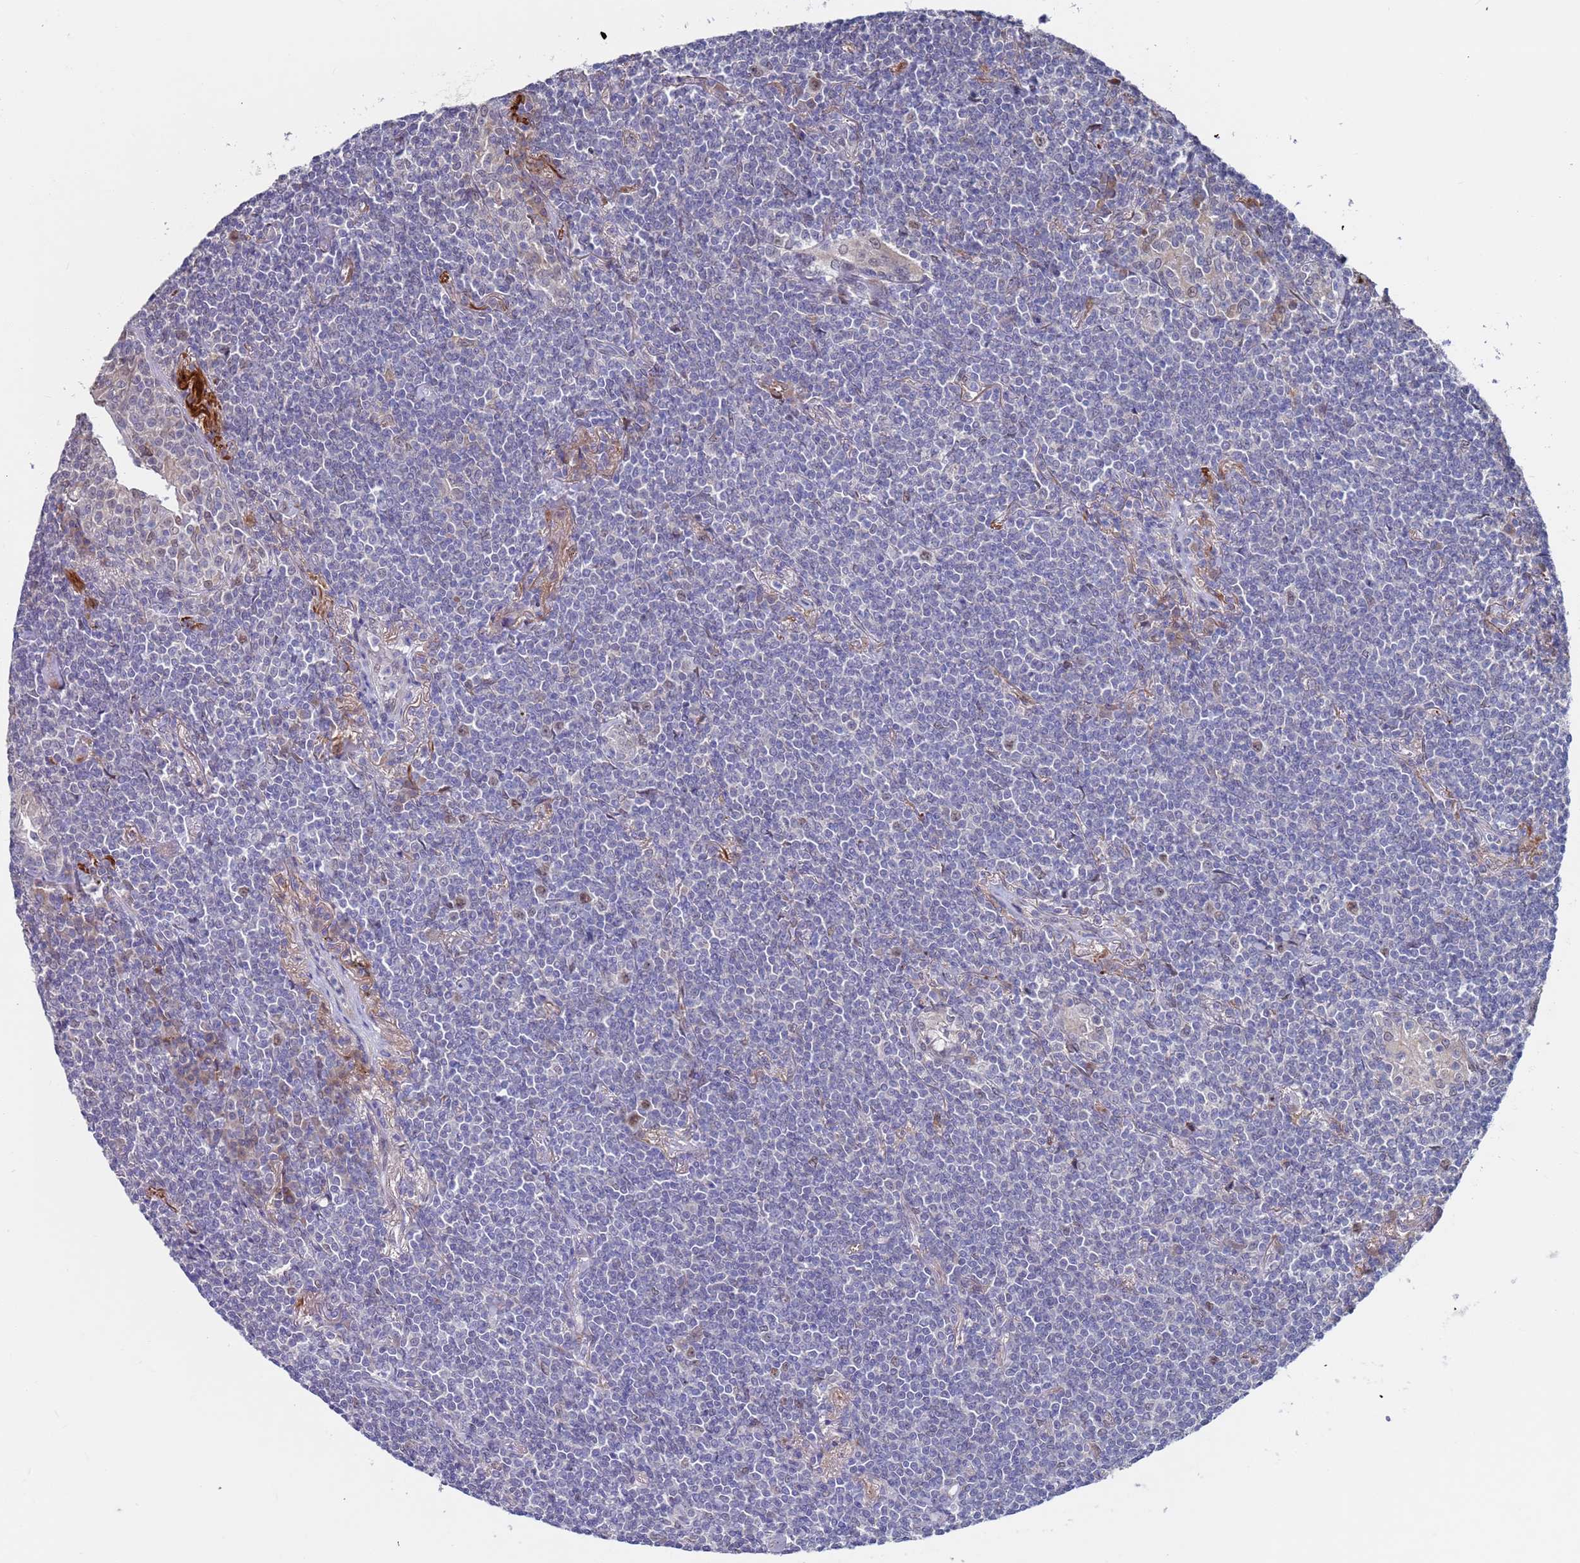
{"staining": {"intensity": "negative", "quantity": "none", "location": "none"}, "tissue": "lymphoma", "cell_type": "Tumor cells", "image_type": "cancer", "snomed": [{"axis": "morphology", "description": "Malignant lymphoma, non-Hodgkin's type, Low grade"}, {"axis": "topography", "description": "Lung"}], "caption": "Photomicrograph shows no protein expression in tumor cells of lymphoma tissue. (DAB (3,3'-diaminobenzidine) IHC visualized using brightfield microscopy, high magnification).", "gene": "FBXO27", "patient": {"sex": "female", "age": 71}}